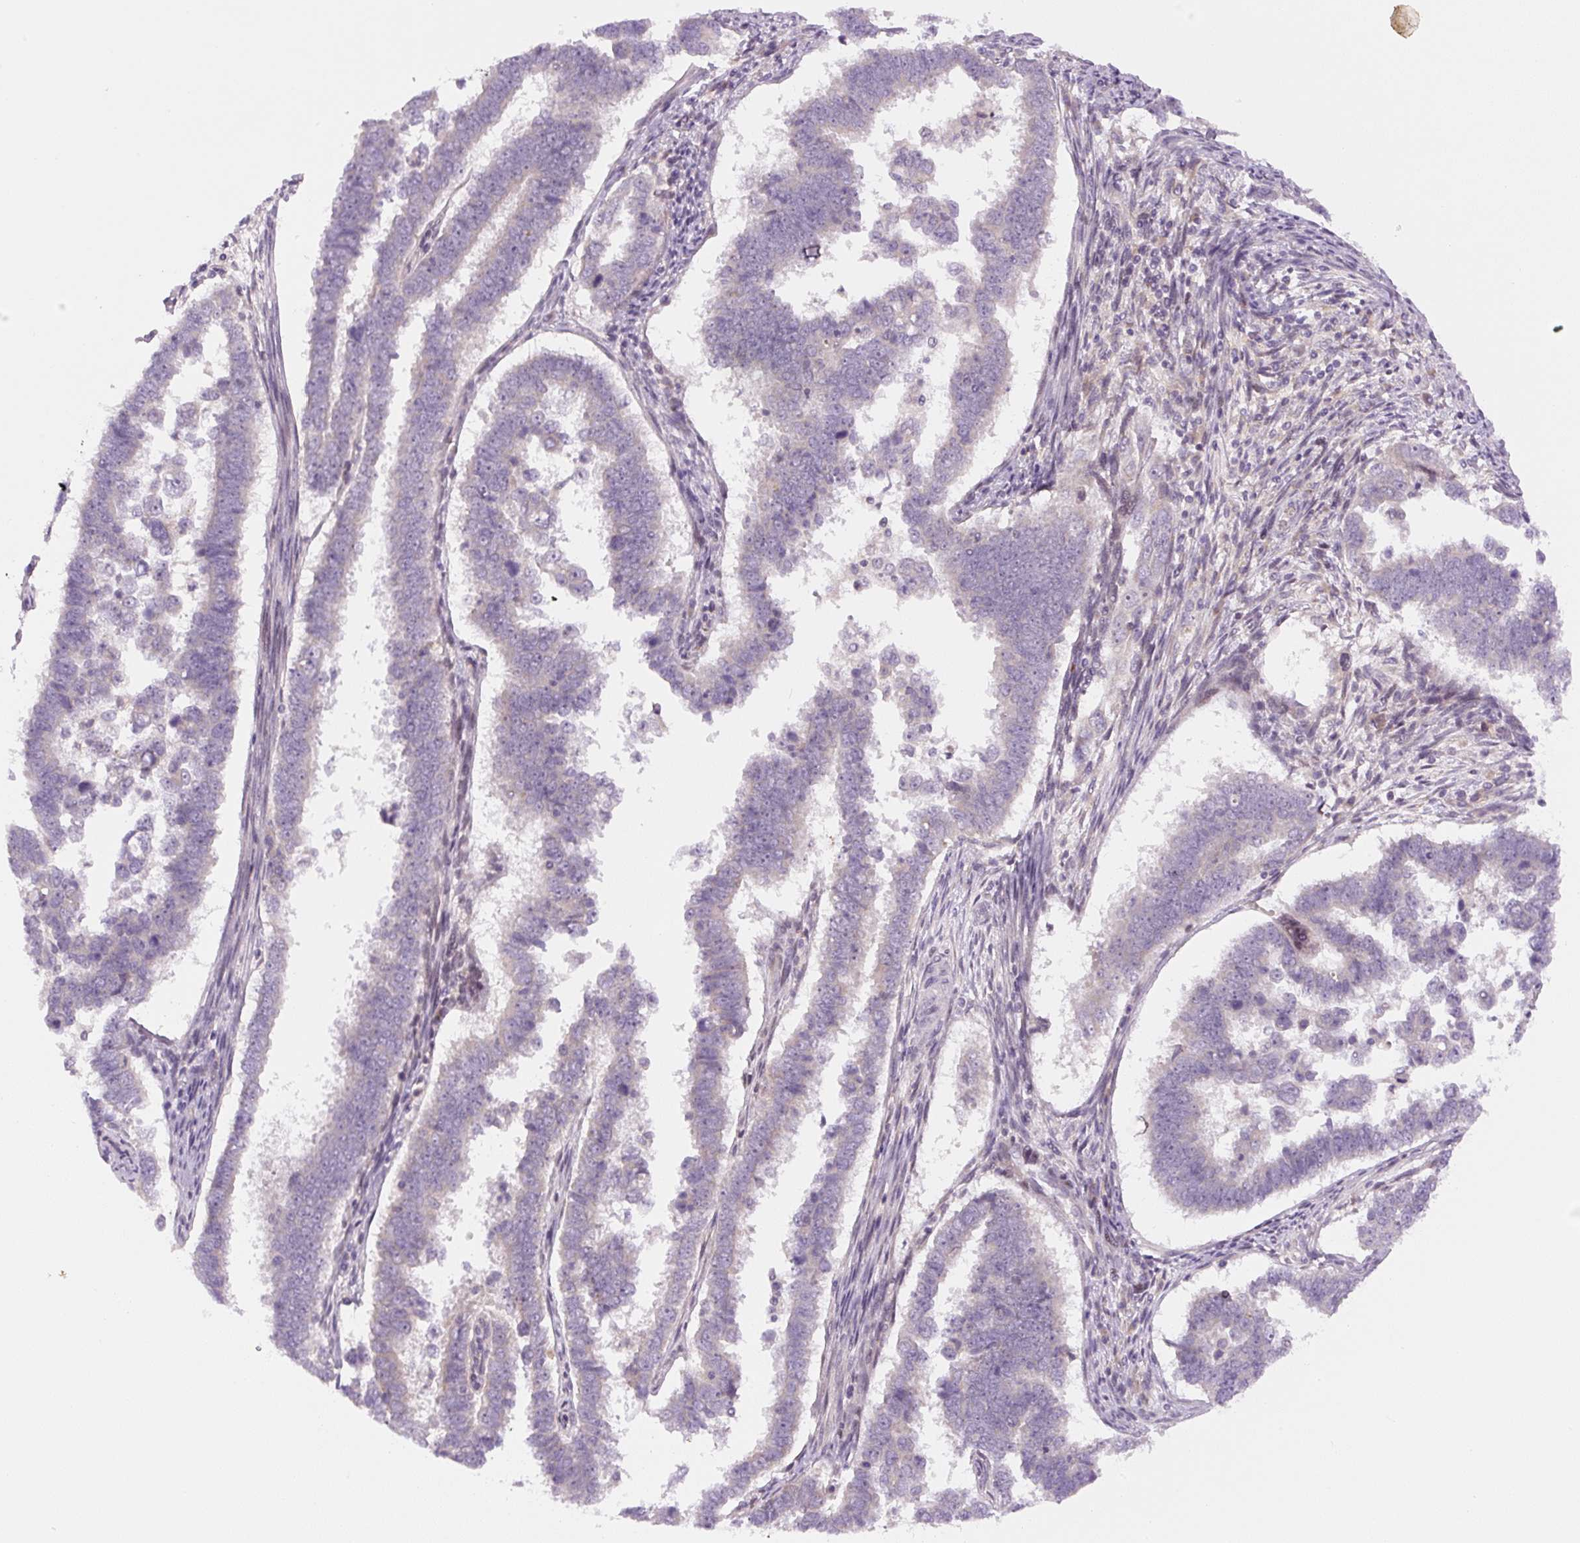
{"staining": {"intensity": "negative", "quantity": "none", "location": "none"}, "tissue": "endometrial cancer", "cell_type": "Tumor cells", "image_type": "cancer", "snomed": [{"axis": "morphology", "description": "Adenocarcinoma, NOS"}, {"axis": "topography", "description": "Endometrium"}], "caption": "A high-resolution image shows IHC staining of endometrial cancer (adenocarcinoma), which displays no significant staining in tumor cells.", "gene": "YIF1B", "patient": {"sex": "female", "age": 75}}